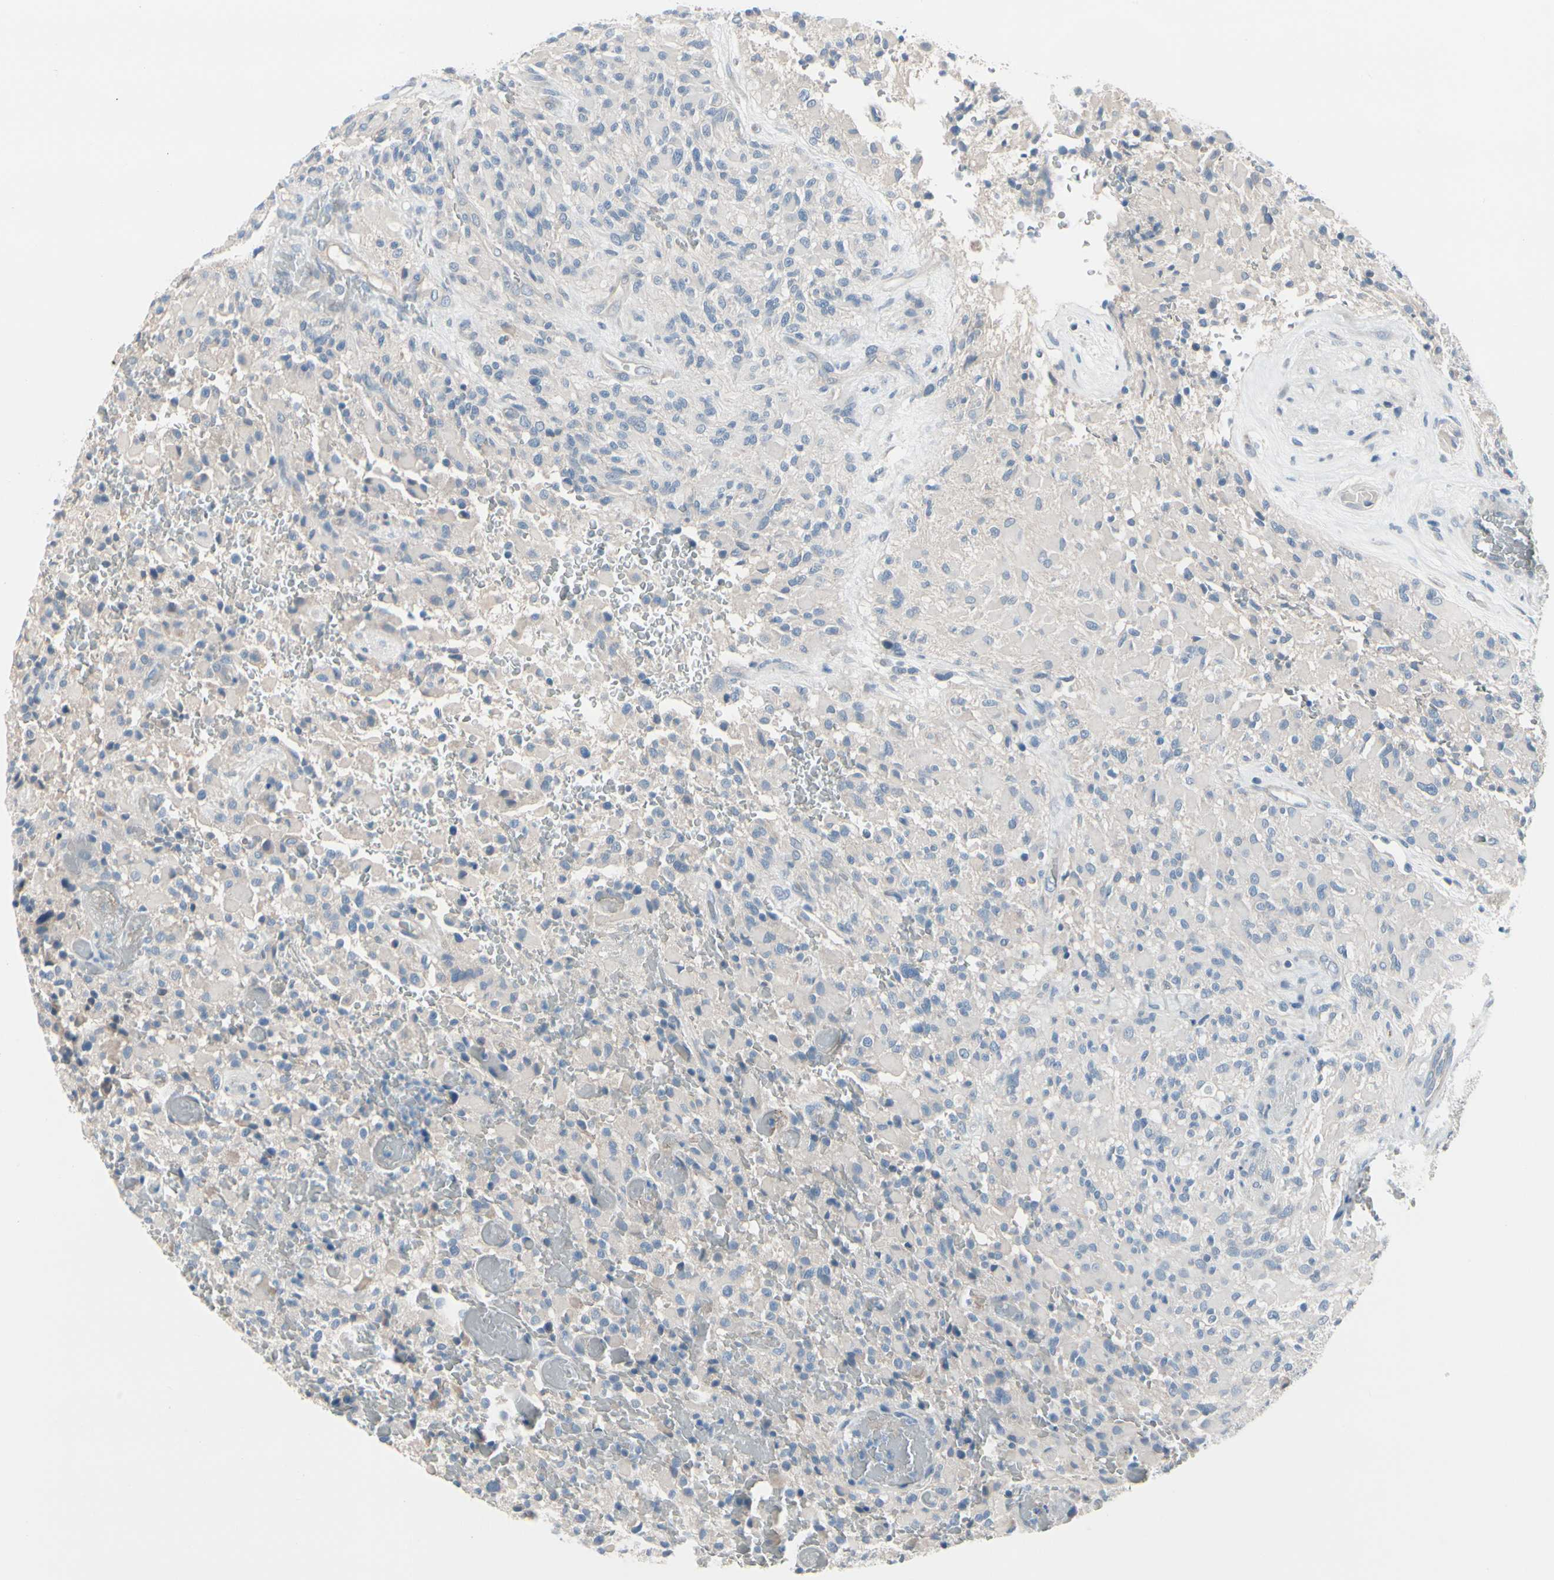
{"staining": {"intensity": "negative", "quantity": "none", "location": "none"}, "tissue": "glioma", "cell_type": "Tumor cells", "image_type": "cancer", "snomed": [{"axis": "morphology", "description": "Glioma, malignant, High grade"}, {"axis": "topography", "description": "Brain"}], "caption": "Micrograph shows no protein positivity in tumor cells of malignant glioma (high-grade) tissue.", "gene": "PGR", "patient": {"sex": "male", "age": 71}}